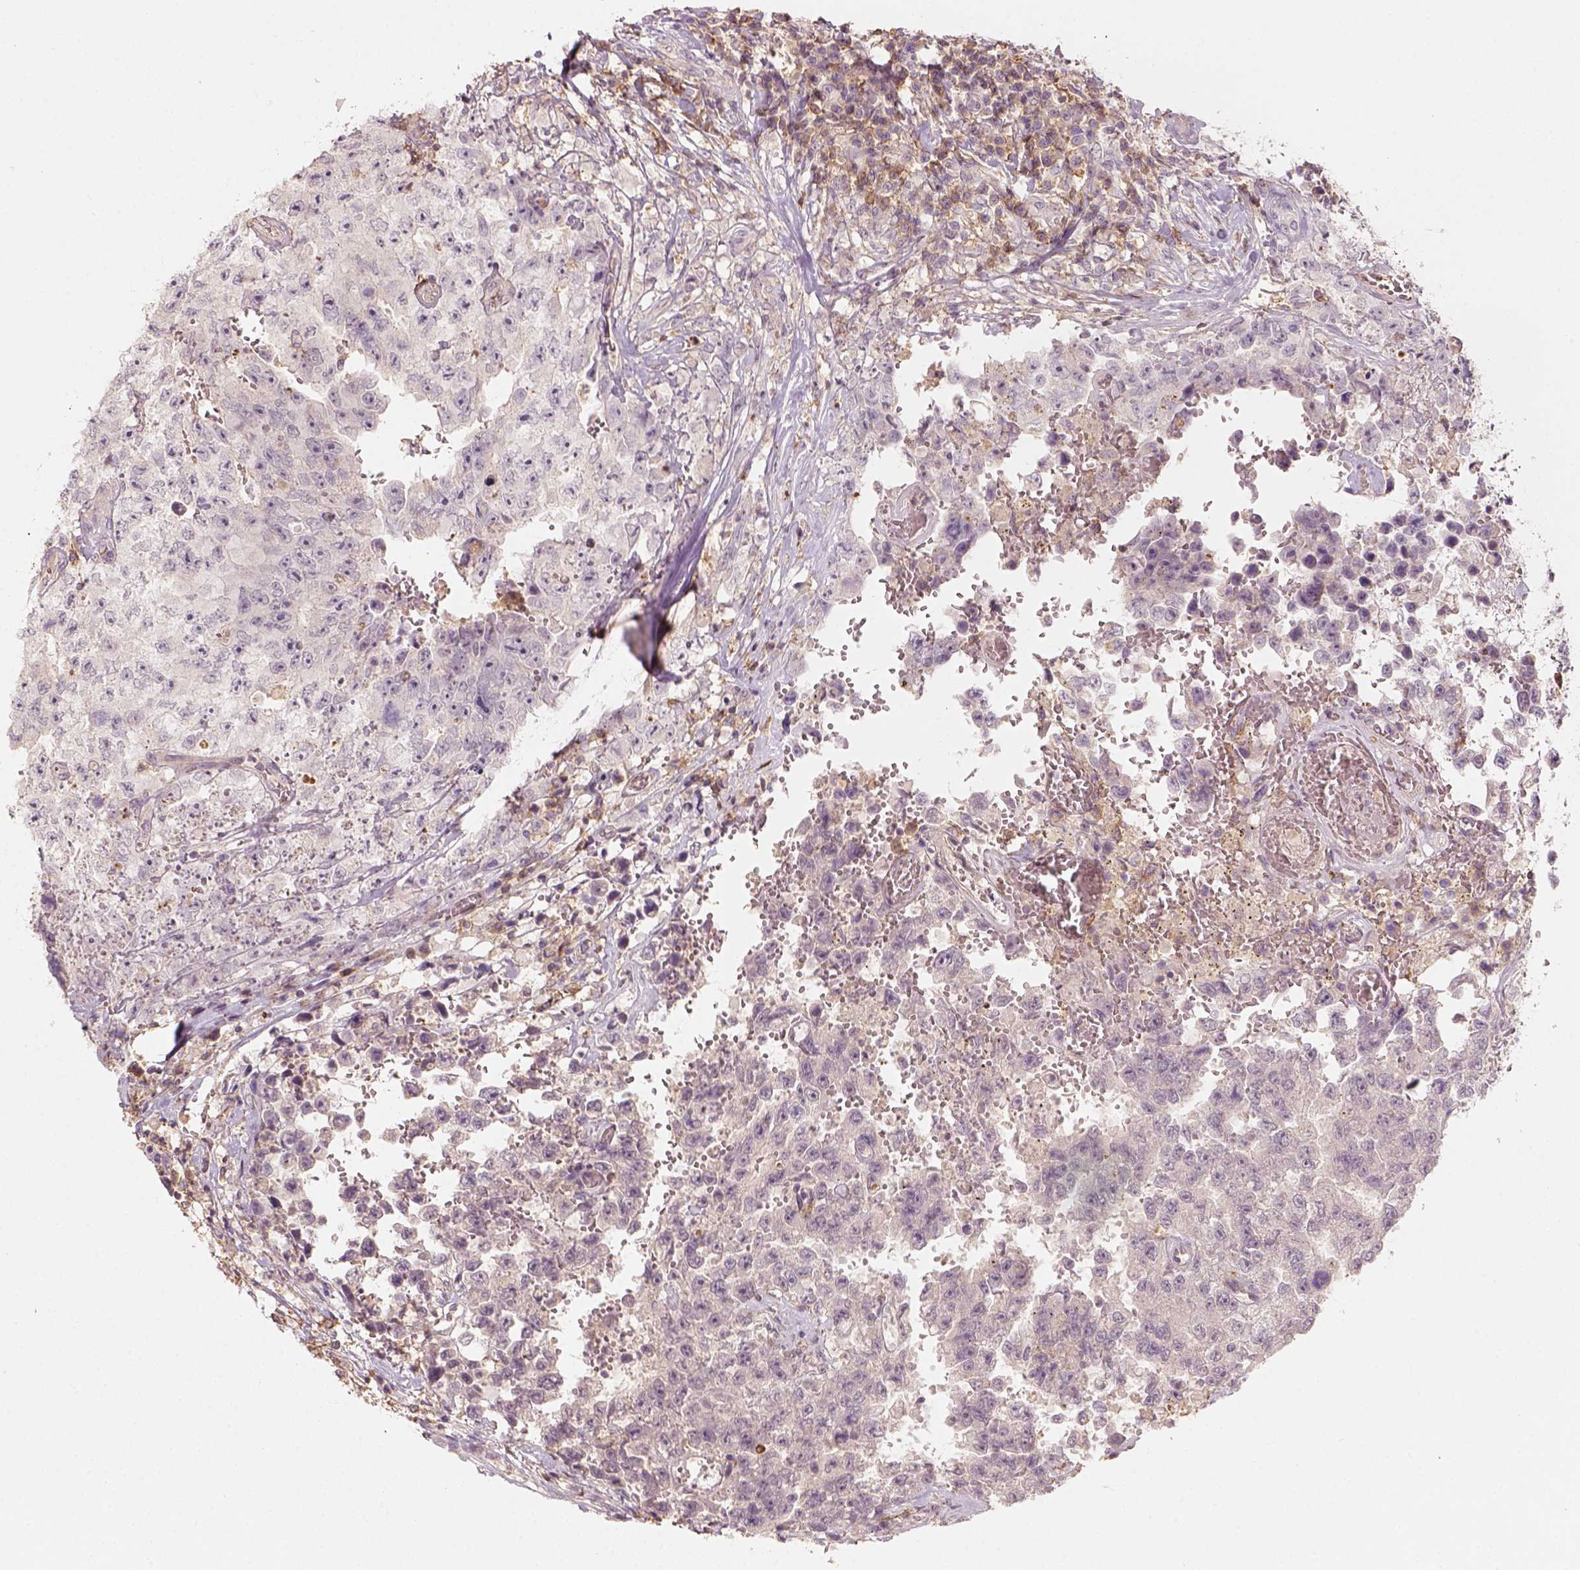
{"staining": {"intensity": "negative", "quantity": "none", "location": "none"}, "tissue": "testis cancer", "cell_type": "Tumor cells", "image_type": "cancer", "snomed": [{"axis": "morphology", "description": "Carcinoma, Embryonal, NOS"}, {"axis": "topography", "description": "Testis"}], "caption": "Human testis cancer stained for a protein using immunohistochemistry (IHC) demonstrates no positivity in tumor cells.", "gene": "AQP9", "patient": {"sex": "male", "age": 36}}